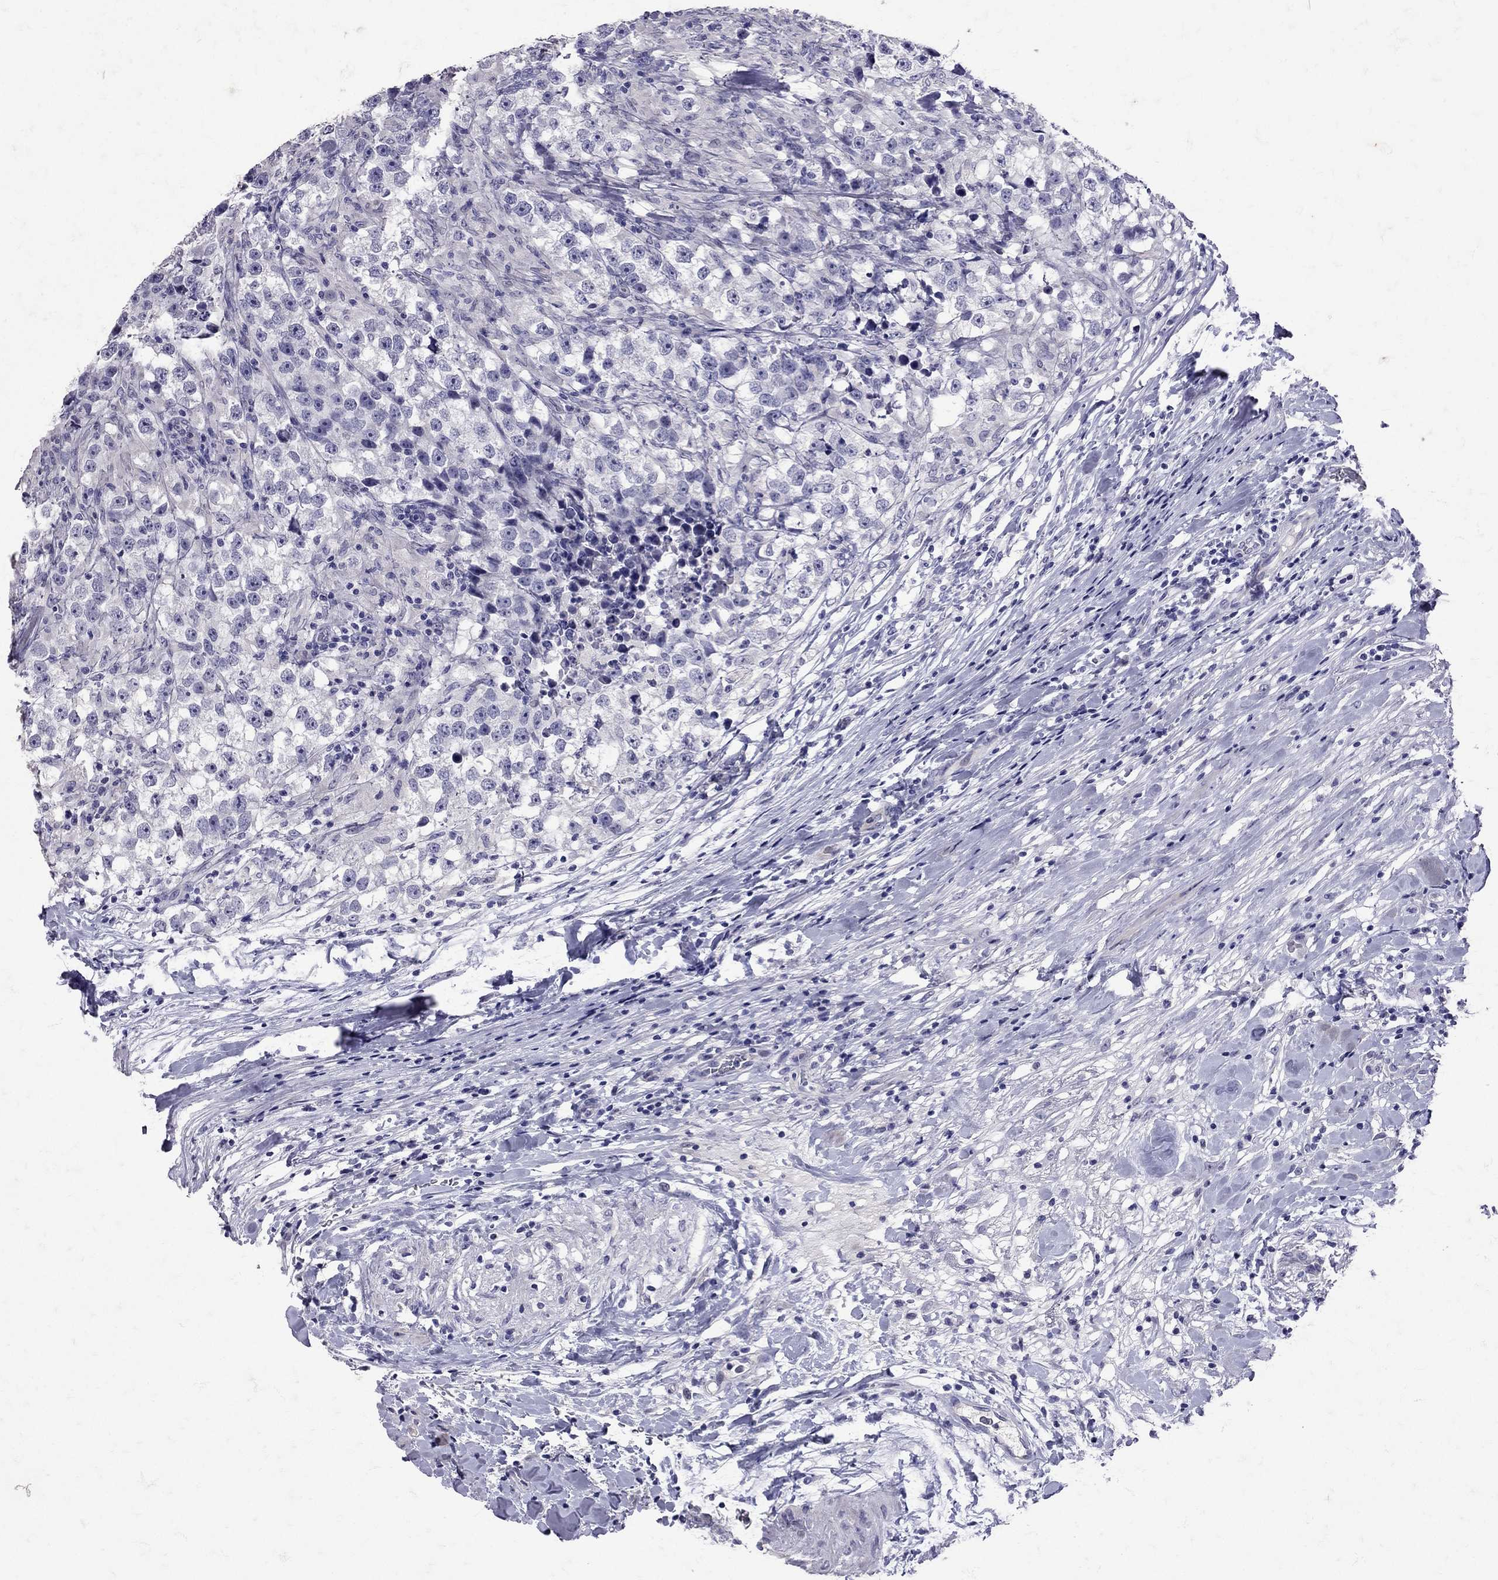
{"staining": {"intensity": "negative", "quantity": "none", "location": "none"}, "tissue": "testis cancer", "cell_type": "Tumor cells", "image_type": "cancer", "snomed": [{"axis": "morphology", "description": "Seminoma, NOS"}, {"axis": "topography", "description": "Testis"}], "caption": "This is a micrograph of IHC staining of testis cancer, which shows no expression in tumor cells.", "gene": "SST", "patient": {"sex": "male", "age": 46}}